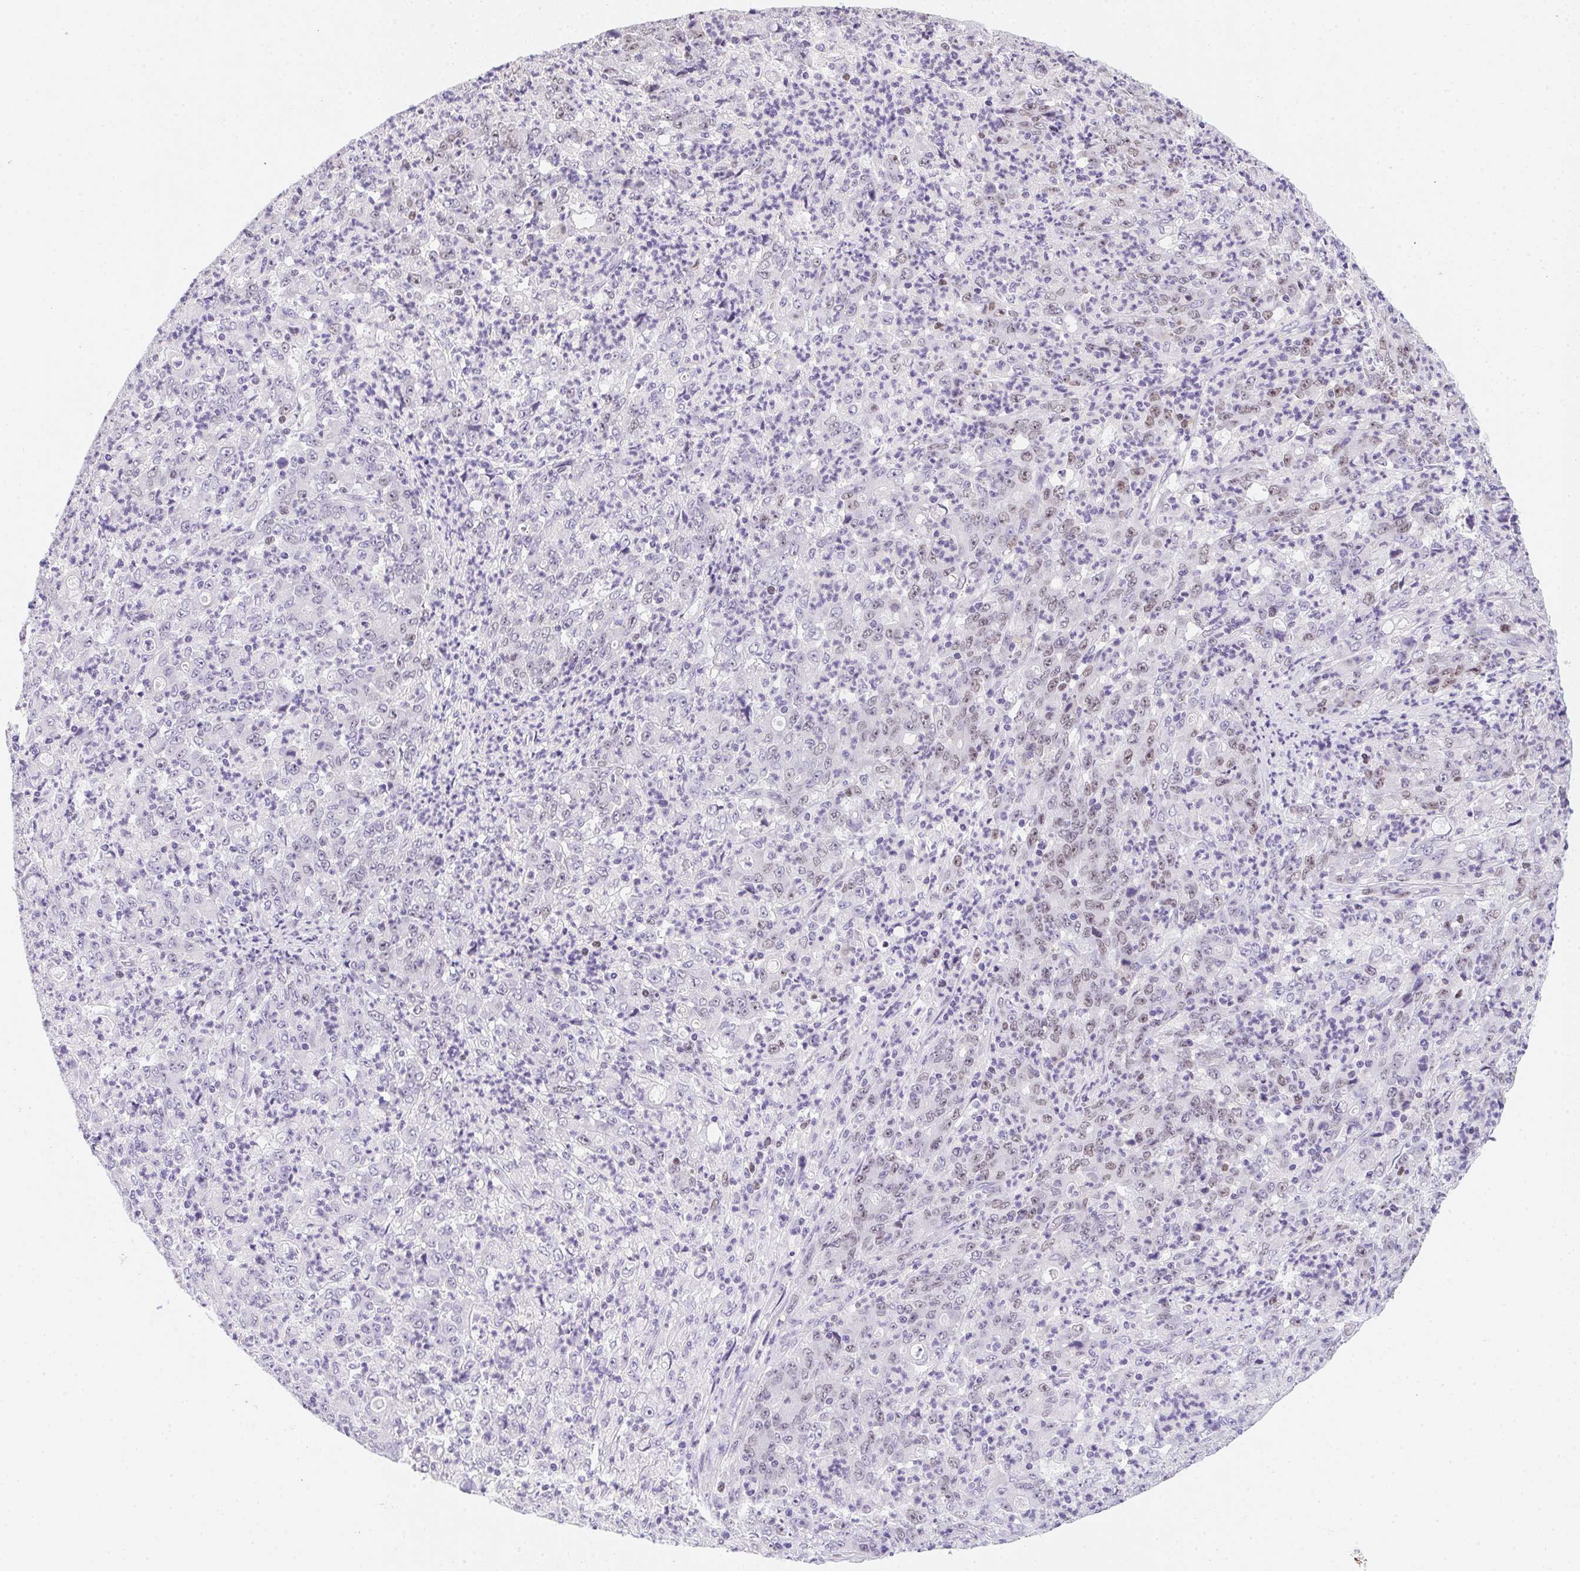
{"staining": {"intensity": "weak", "quantity": "<25%", "location": "nuclear"}, "tissue": "stomach cancer", "cell_type": "Tumor cells", "image_type": "cancer", "snomed": [{"axis": "morphology", "description": "Adenocarcinoma, NOS"}, {"axis": "topography", "description": "Stomach, lower"}], "caption": "An immunohistochemistry (IHC) photomicrograph of adenocarcinoma (stomach) is shown. There is no staining in tumor cells of adenocarcinoma (stomach).", "gene": "HELLS", "patient": {"sex": "female", "age": 71}}